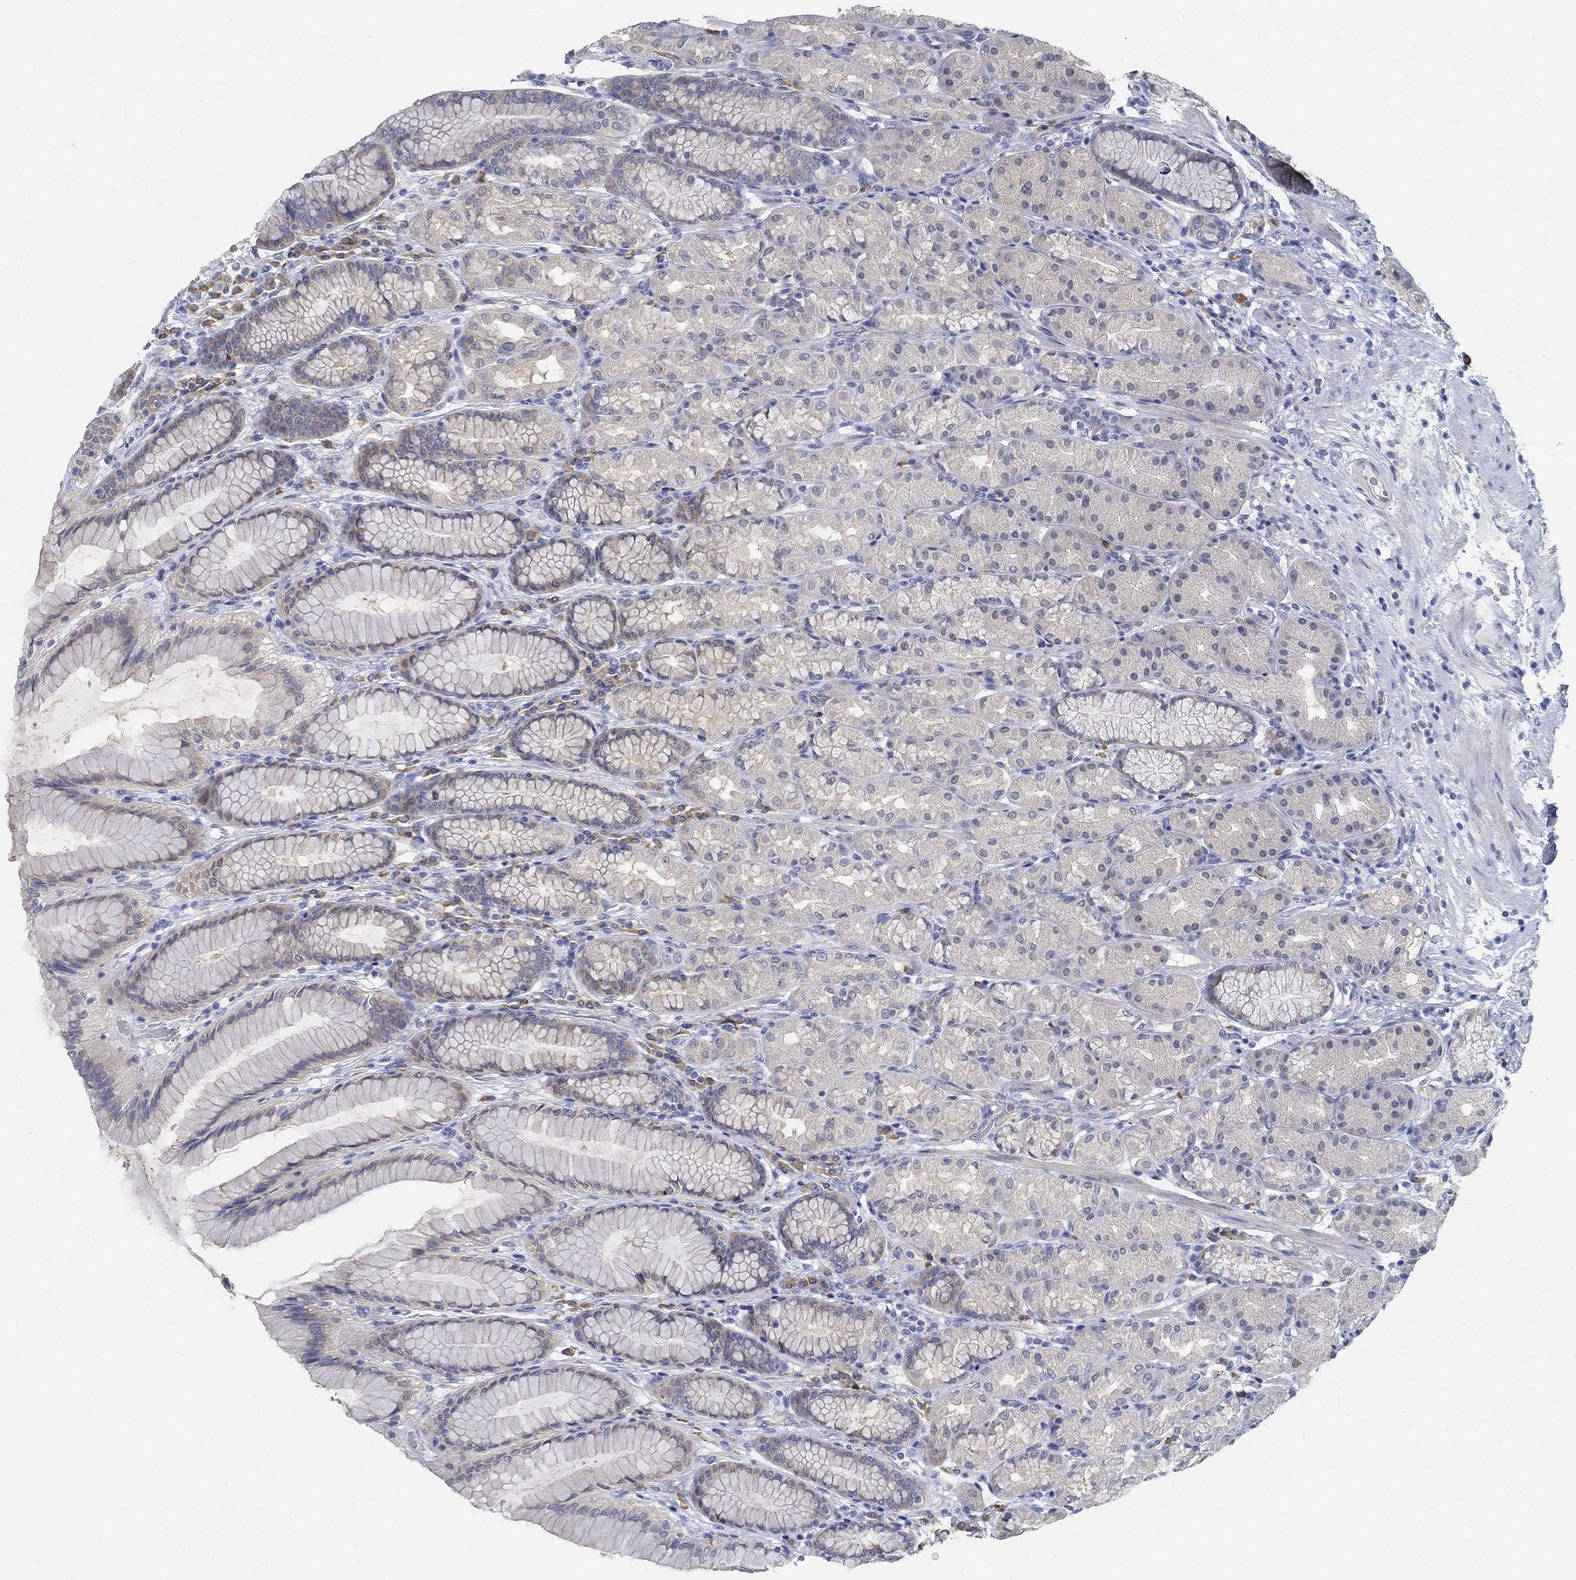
{"staining": {"intensity": "weak", "quantity": "<25%", "location": "cytoplasmic/membranous"}, "tissue": "stomach", "cell_type": "Glandular cells", "image_type": "normal", "snomed": [{"axis": "morphology", "description": "Normal tissue, NOS"}, {"axis": "morphology", "description": "Adenocarcinoma, NOS"}, {"axis": "topography", "description": "Stomach"}], "caption": "This is a photomicrograph of IHC staining of normal stomach, which shows no expression in glandular cells. (DAB (3,3'-diaminobenzidine) immunohistochemistry visualized using brightfield microscopy, high magnification).", "gene": "PCDH11X", "patient": {"sex": "female", "age": 79}}